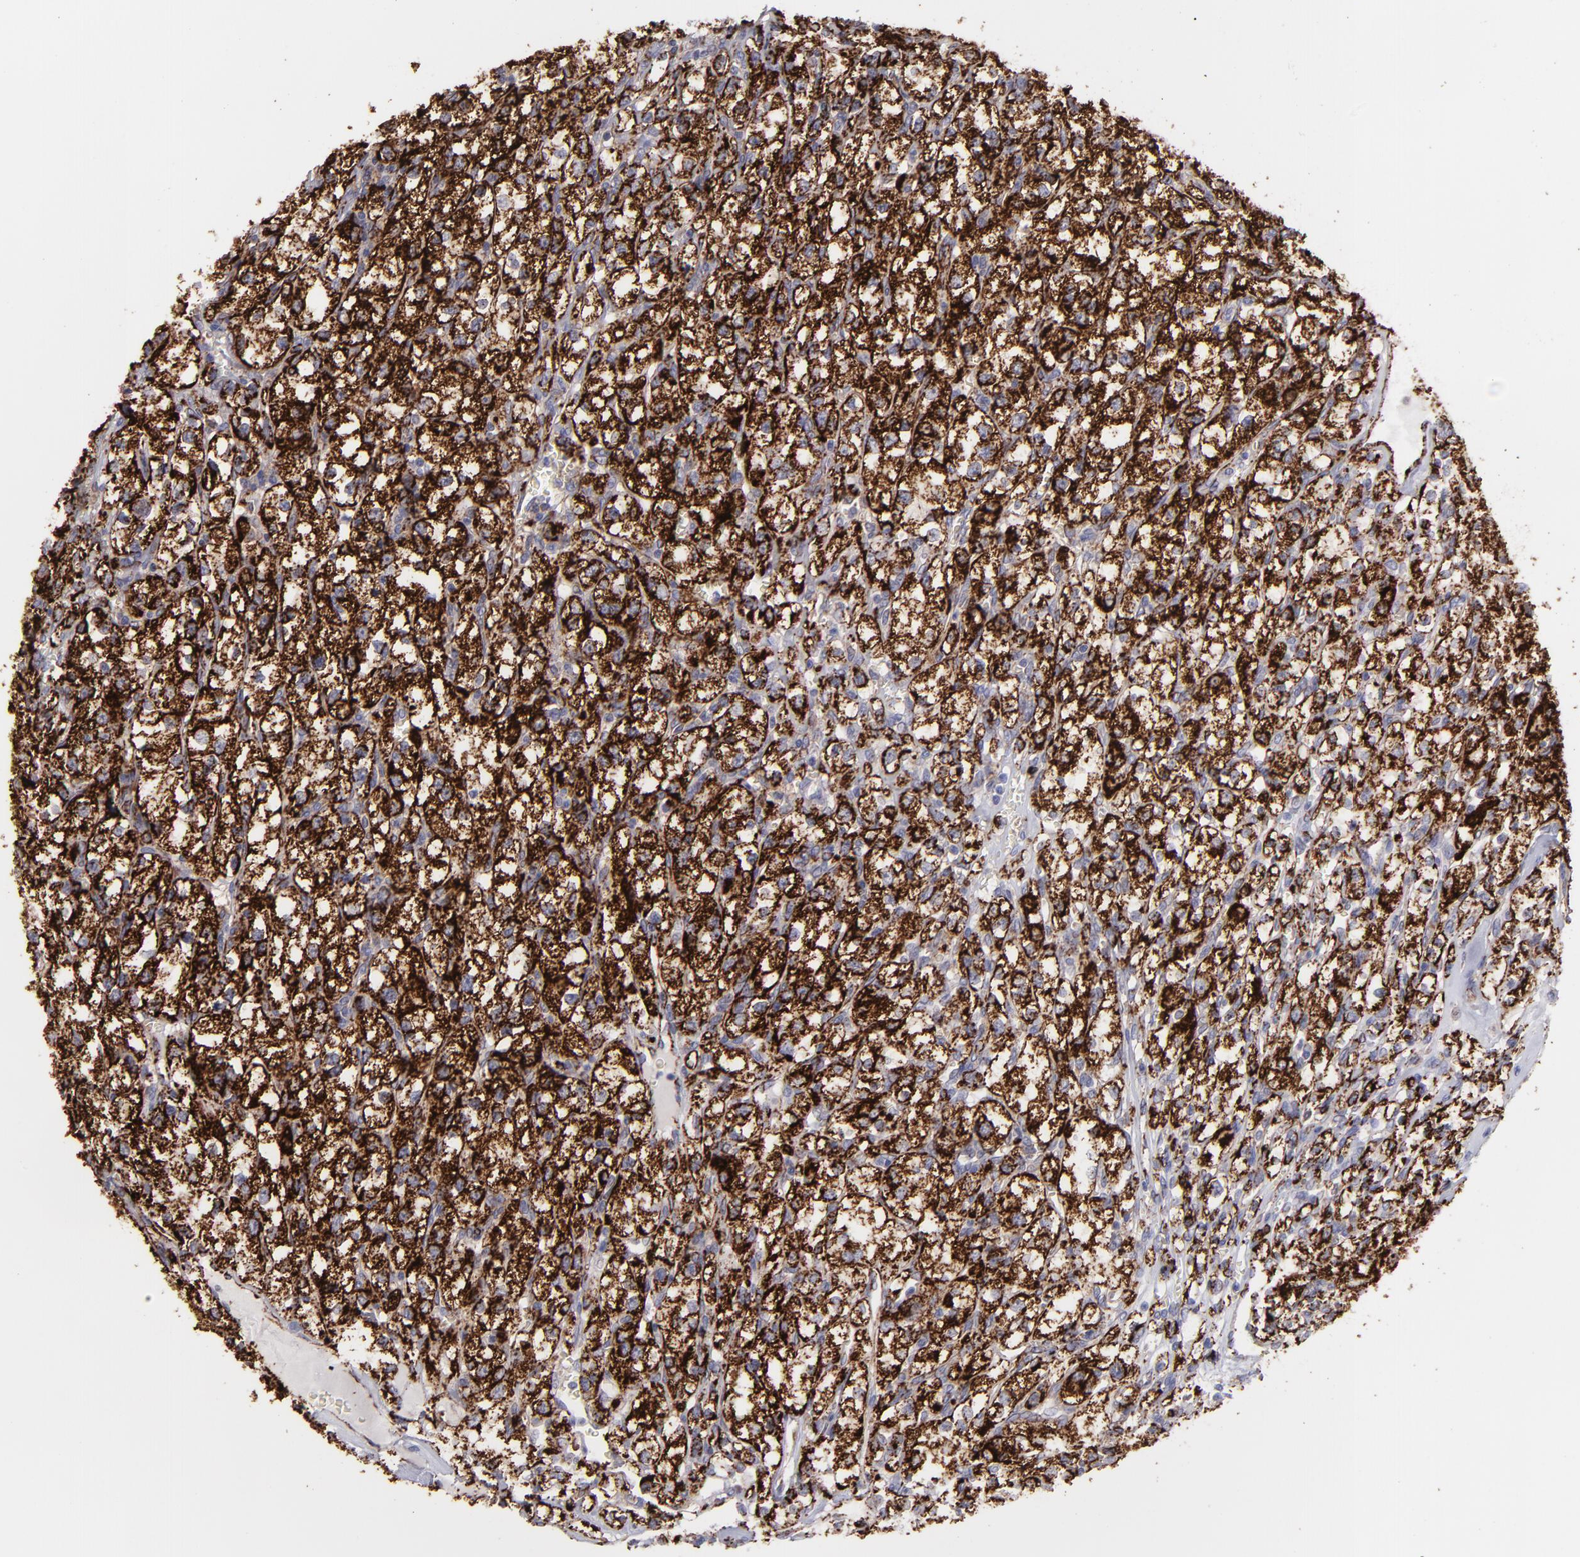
{"staining": {"intensity": "strong", "quantity": ">75%", "location": "cytoplasmic/membranous"}, "tissue": "renal cancer", "cell_type": "Tumor cells", "image_type": "cancer", "snomed": [{"axis": "morphology", "description": "Adenocarcinoma, NOS"}, {"axis": "topography", "description": "Kidney"}], "caption": "IHC photomicrograph of neoplastic tissue: adenocarcinoma (renal) stained using IHC shows high levels of strong protein expression localized specifically in the cytoplasmic/membranous of tumor cells, appearing as a cytoplasmic/membranous brown color.", "gene": "MAOB", "patient": {"sex": "female", "age": 62}}